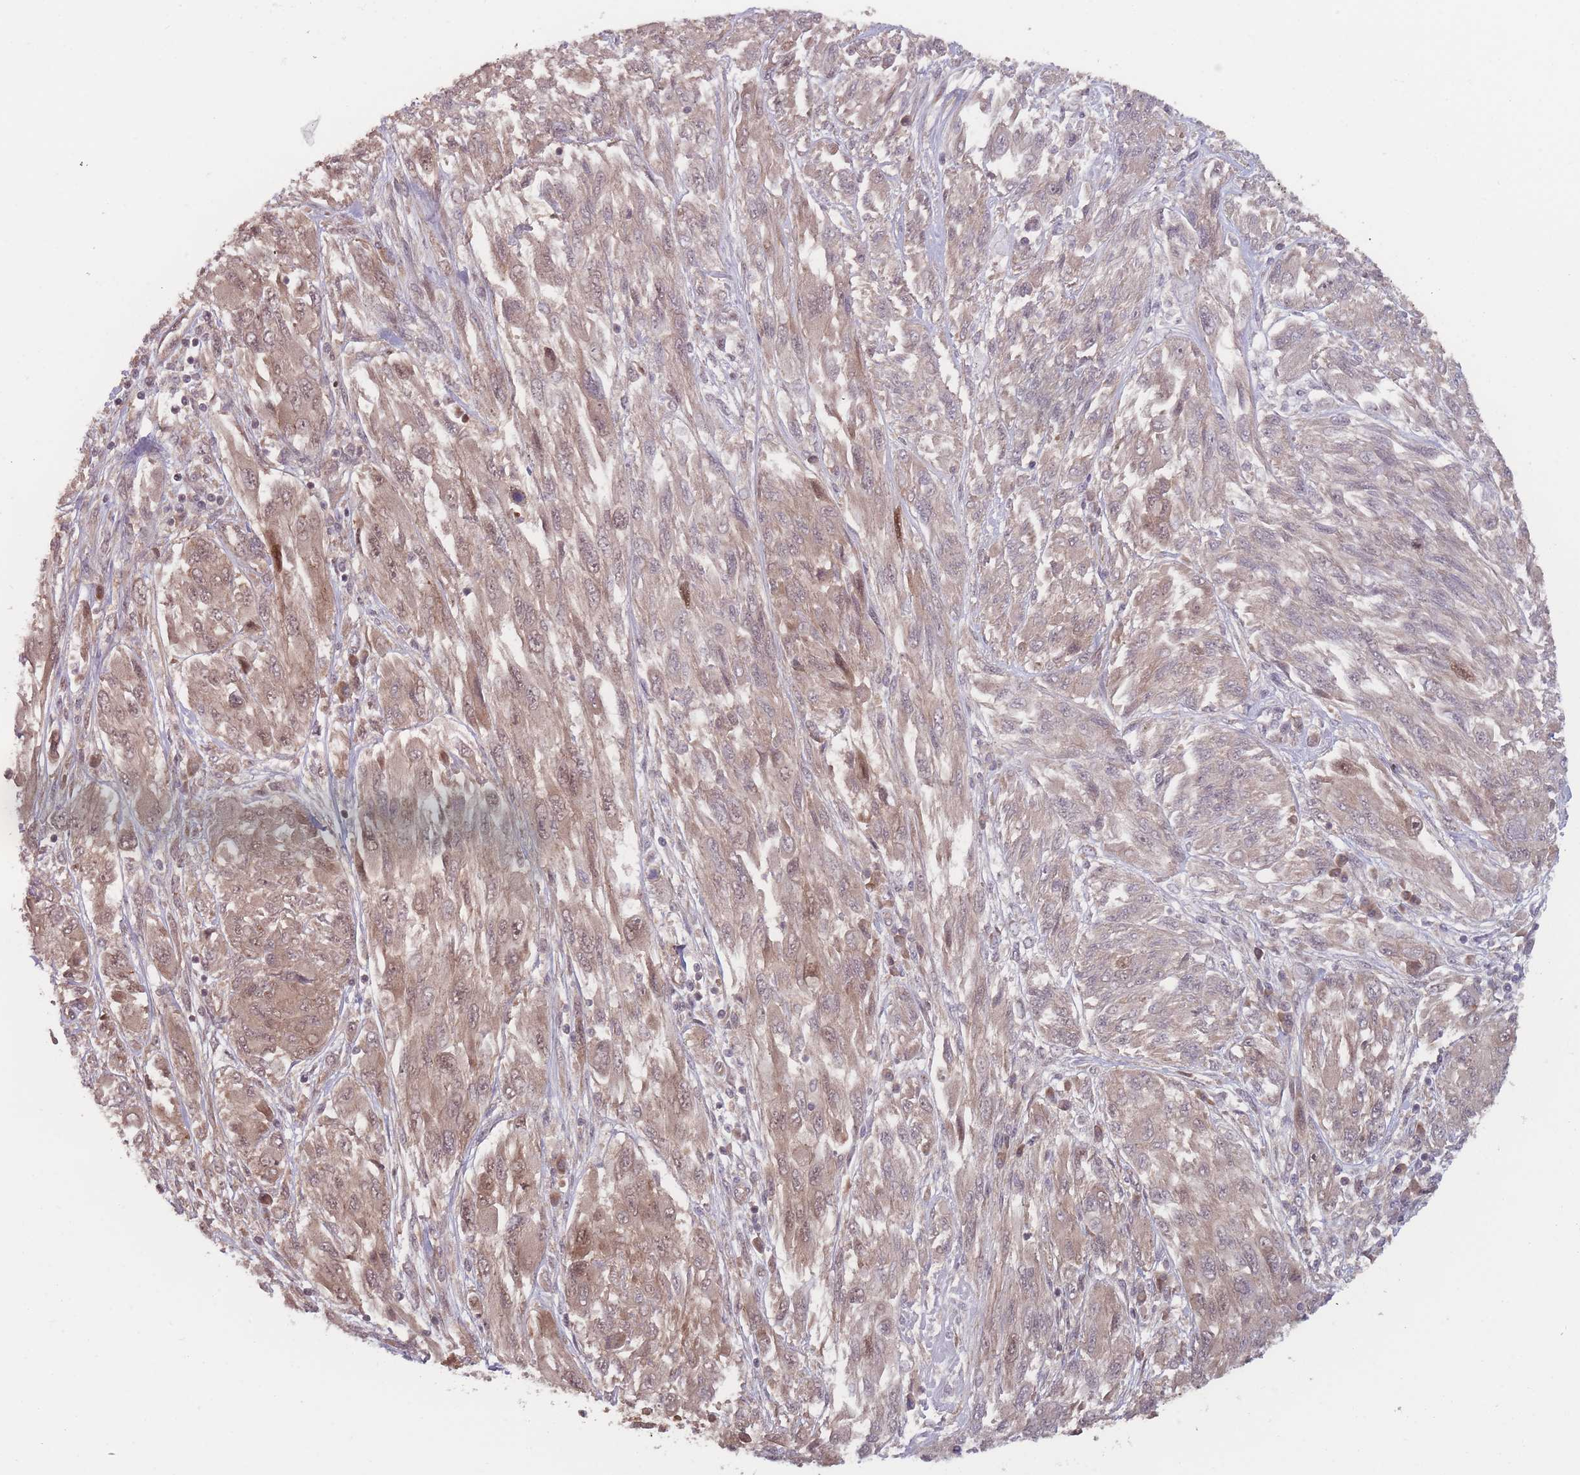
{"staining": {"intensity": "weak", "quantity": ">75%", "location": "cytoplasmic/membranous,nuclear"}, "tissue": "melanoma", "cell_type": "Tumor cells", "image_type": "cancer", "snomed": [{"axis": "morphology", "description": "Malignant melanoma, NOS"}, {"axis": "topography", "description": "Skin"}], "caption": "Melanoma stained with a brown dye displays weak cytoplasmic/membranous and nuclear positive expression in approximately >75% of tumor cells.", "gene": "RPS18", "patient": {"sex": "female", "age": 91}}